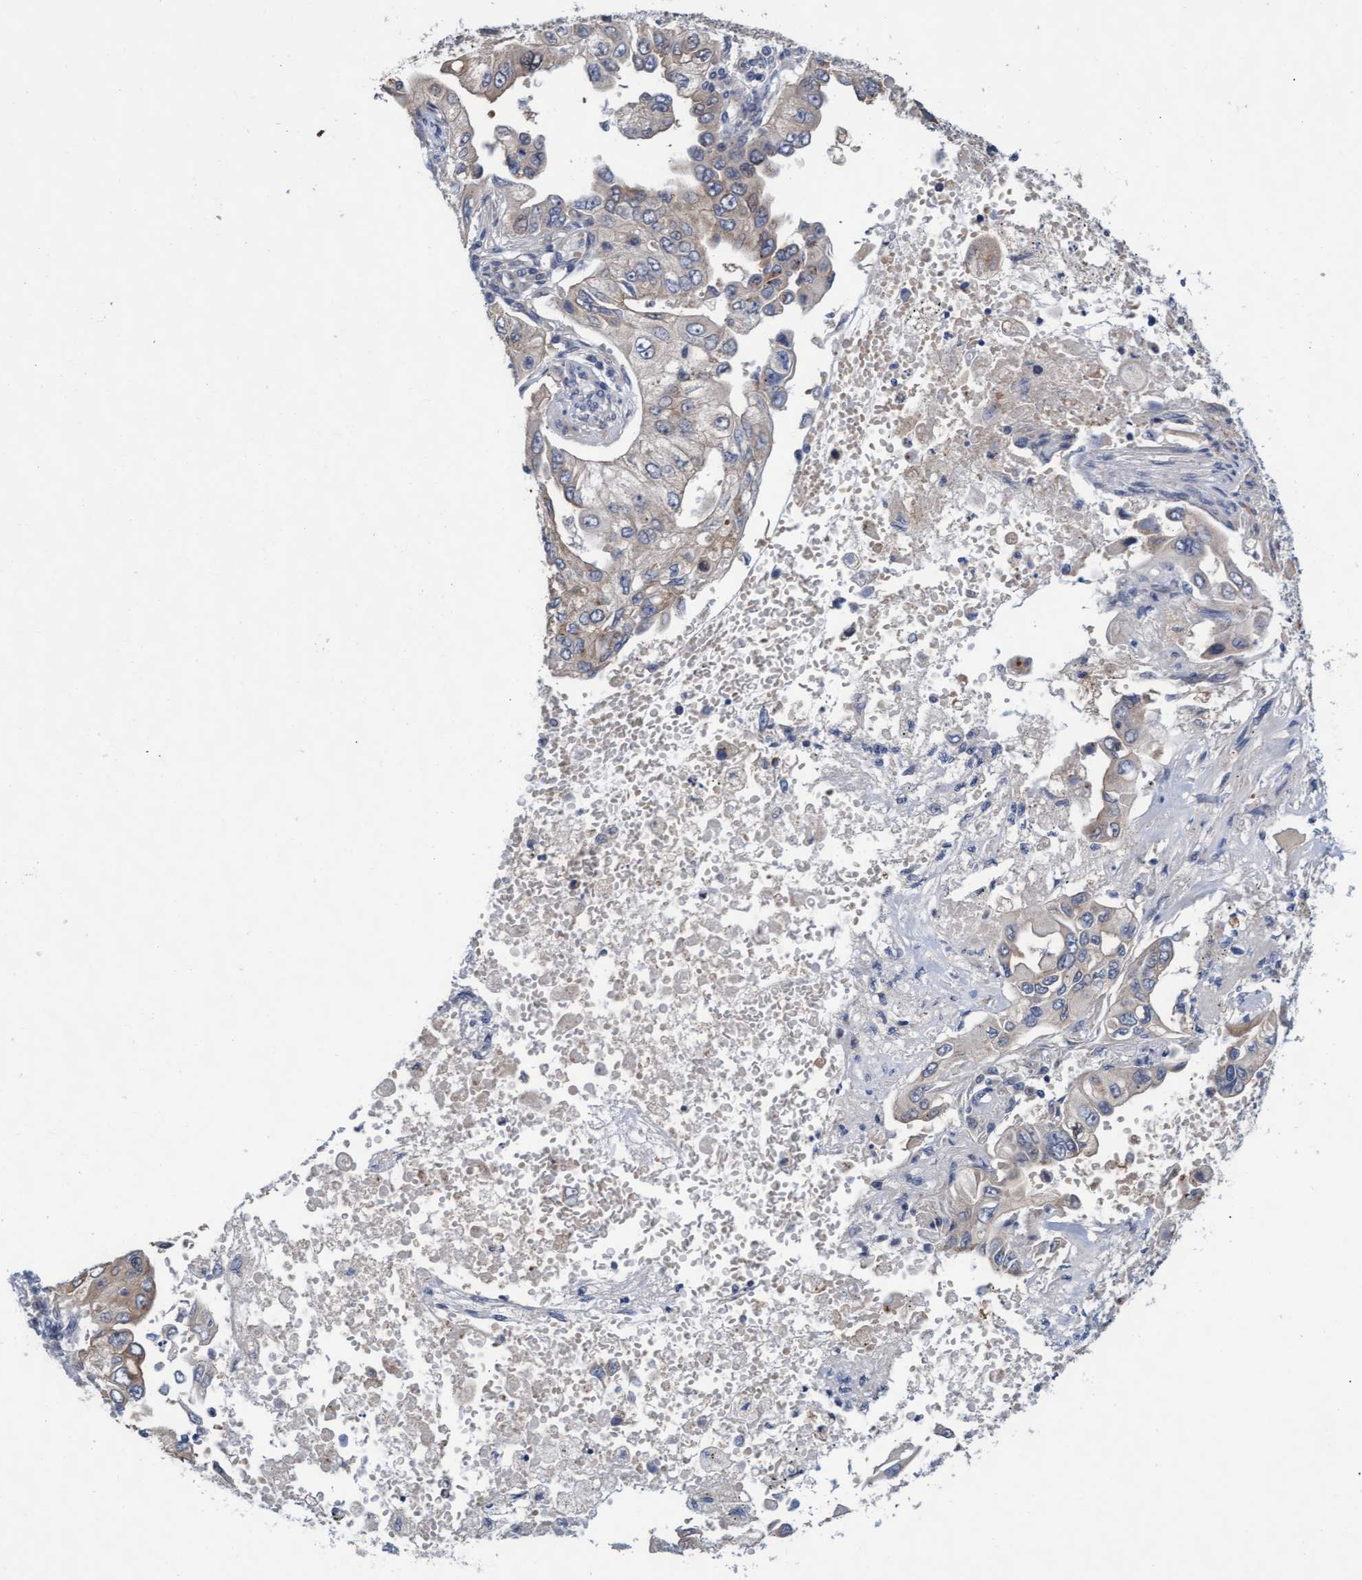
{"staining": {"intensity": "weak", "quantity": "<25%", "location": "cytoplasmic/membranous"}, "tissue": "lung cancer", "cell_type": "Tumor cells", "image_type": "cancer", "snomed": [{"axis": "morphology", "description": "Adenocarcinoma, NOS"}, {"axis": "topography", "description": "Lung"}], "caption": "Lung adenocarcinoma stained for a protein using immunohistochemistry reveals no expression tumor cells.", "gene": "ABCF2", "patient": {"sex": "male", "age": 84}}